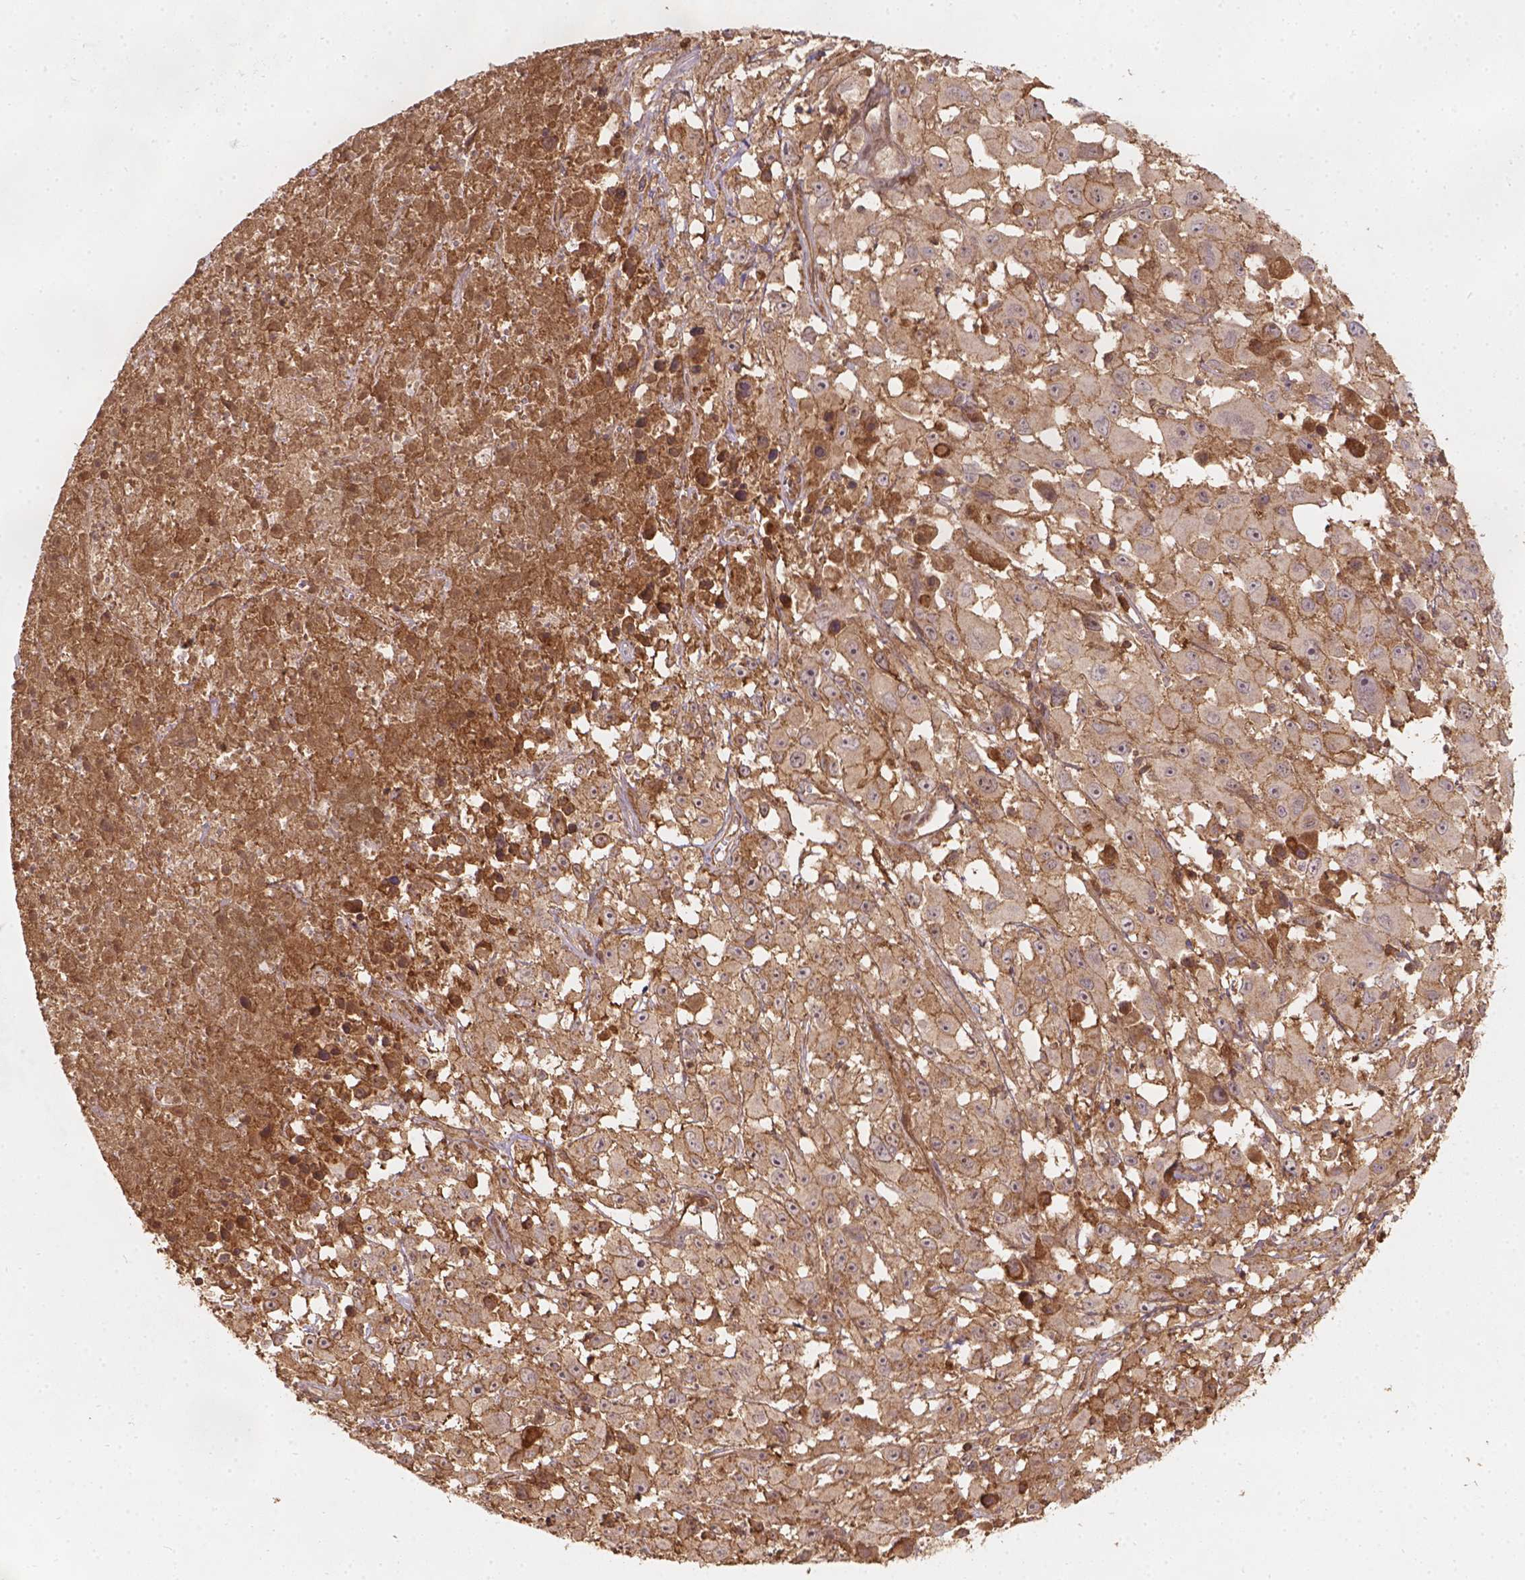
{"staining": {"intensity": "moderate", "quantity": ">75%", "location": "cytoplasmic/membranous"}, "tissue": "melanoma", "cell_type": "Tumor cells", "image_type": "cancer", "snomed": [{"axis": "morphology", "description": "Malignant melanoma, Metastatic site"}, {"axis": "topography", "description": "Soft tissue"}], "caption": "Human melanoma stained with a brown dye displays moderate cytoplasmic/membranous positive positivity in approximately >75% of tumor cells.", "gene": "XPR1", "patient": {"sex": "male", "age": 50}}